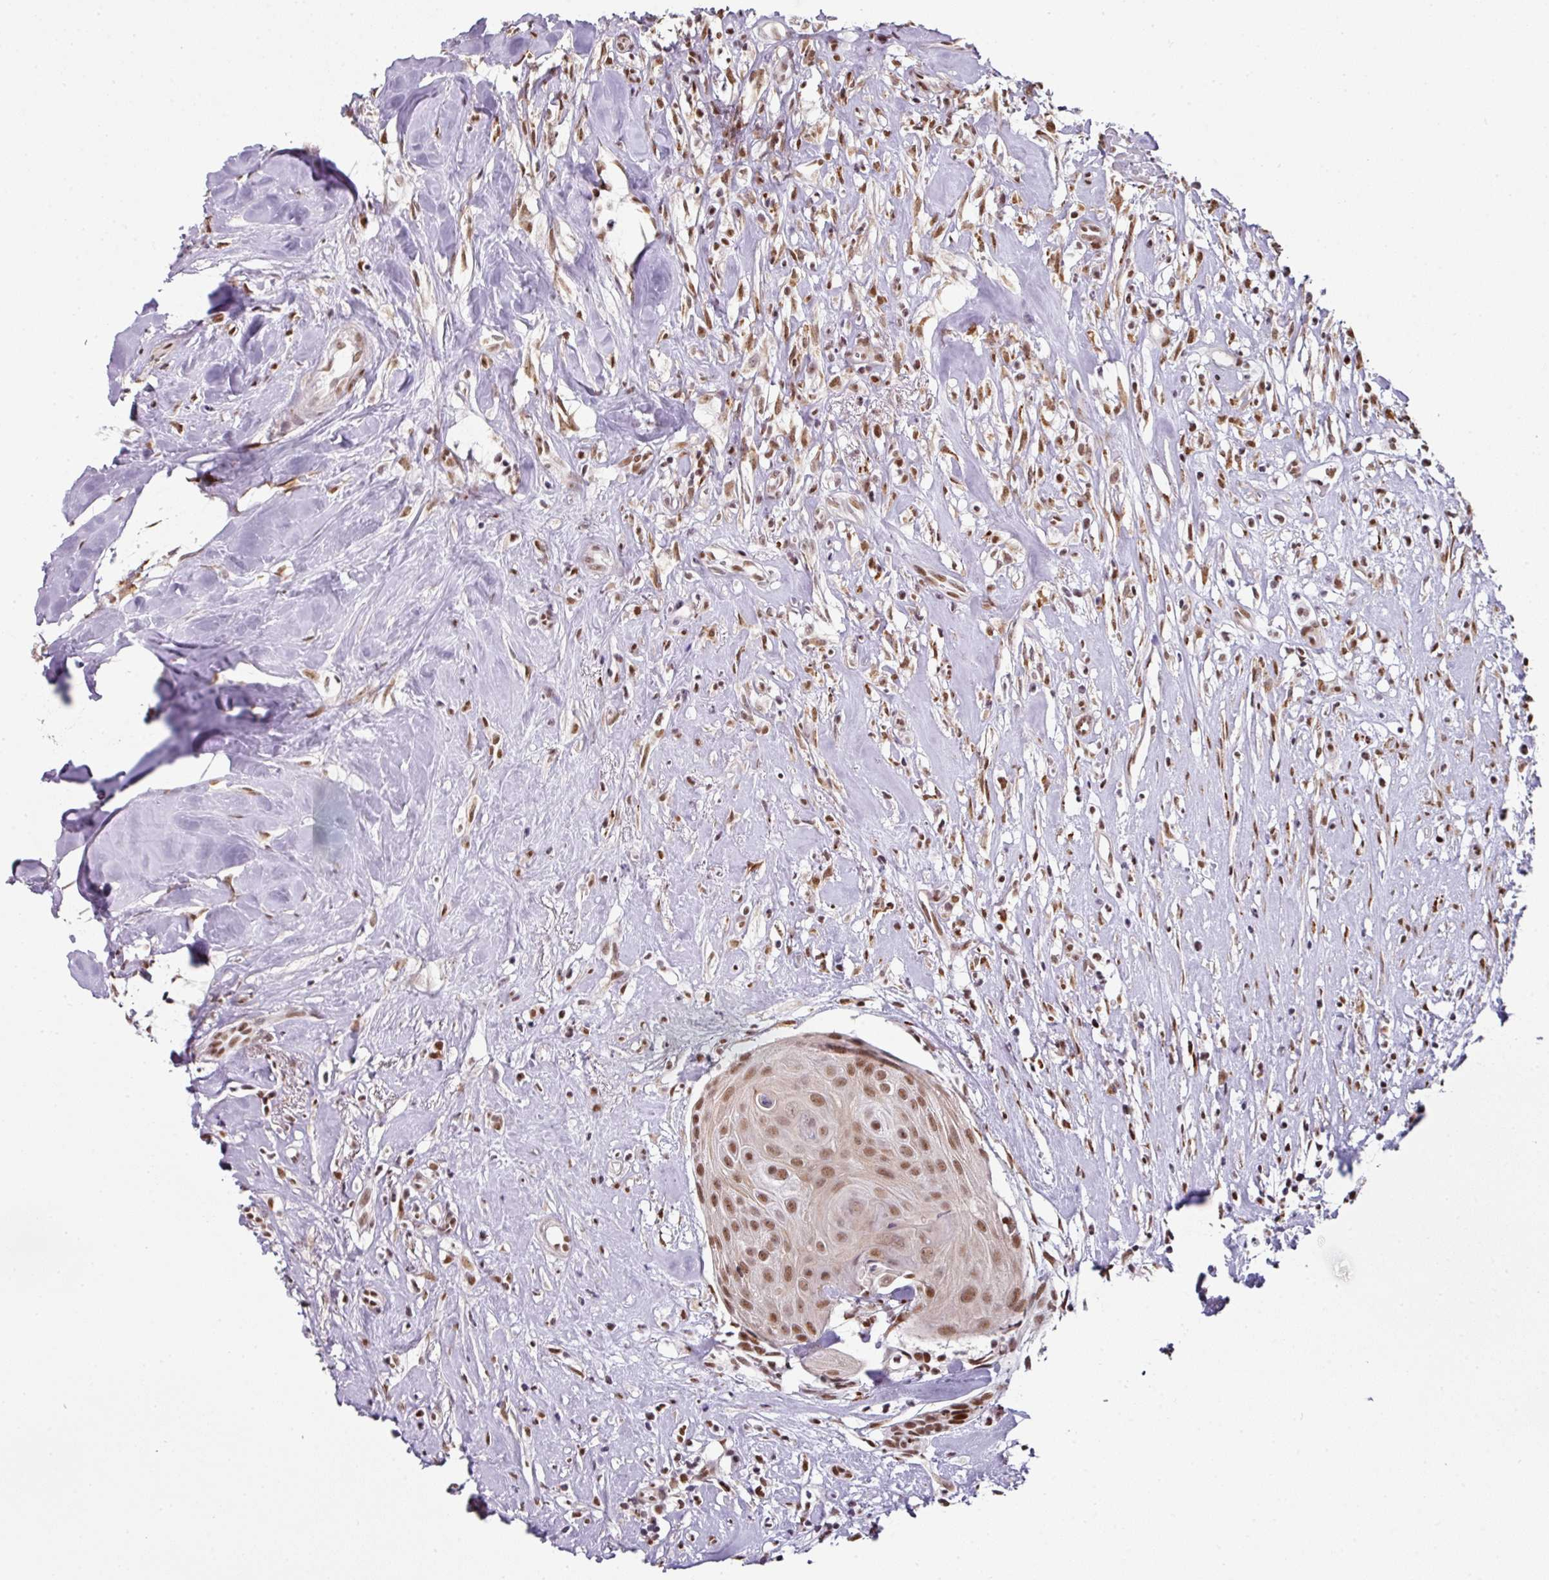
{"staining": {"intensity": "strong", "quantity": ">75%", "location": "nuclear"}, "tissue": "head and neck cancer", "cell_type": "Tumor cells", "image_type": "cancer", "snomed": [{"axis": "morphology", "description": "Adenocarcinoma, NOS"}, {"axis": "topography", "description": "Subcutis"}, {"axis": "topography", "description": "Head-Neck"}], "caption": "Immunohistochemistry (DAB (3,3'-diaminobenzidine)) staining of head and neck adenocarcinoma shows strong nuclear protein expression in about >75% of tumor cells. (Stains: DAB in brown, nuclei in blue, Microscopy: brightfield microscopy at high magnification).", "gene": "NFYA", "patient": {"sex": "female", "age": 73}}